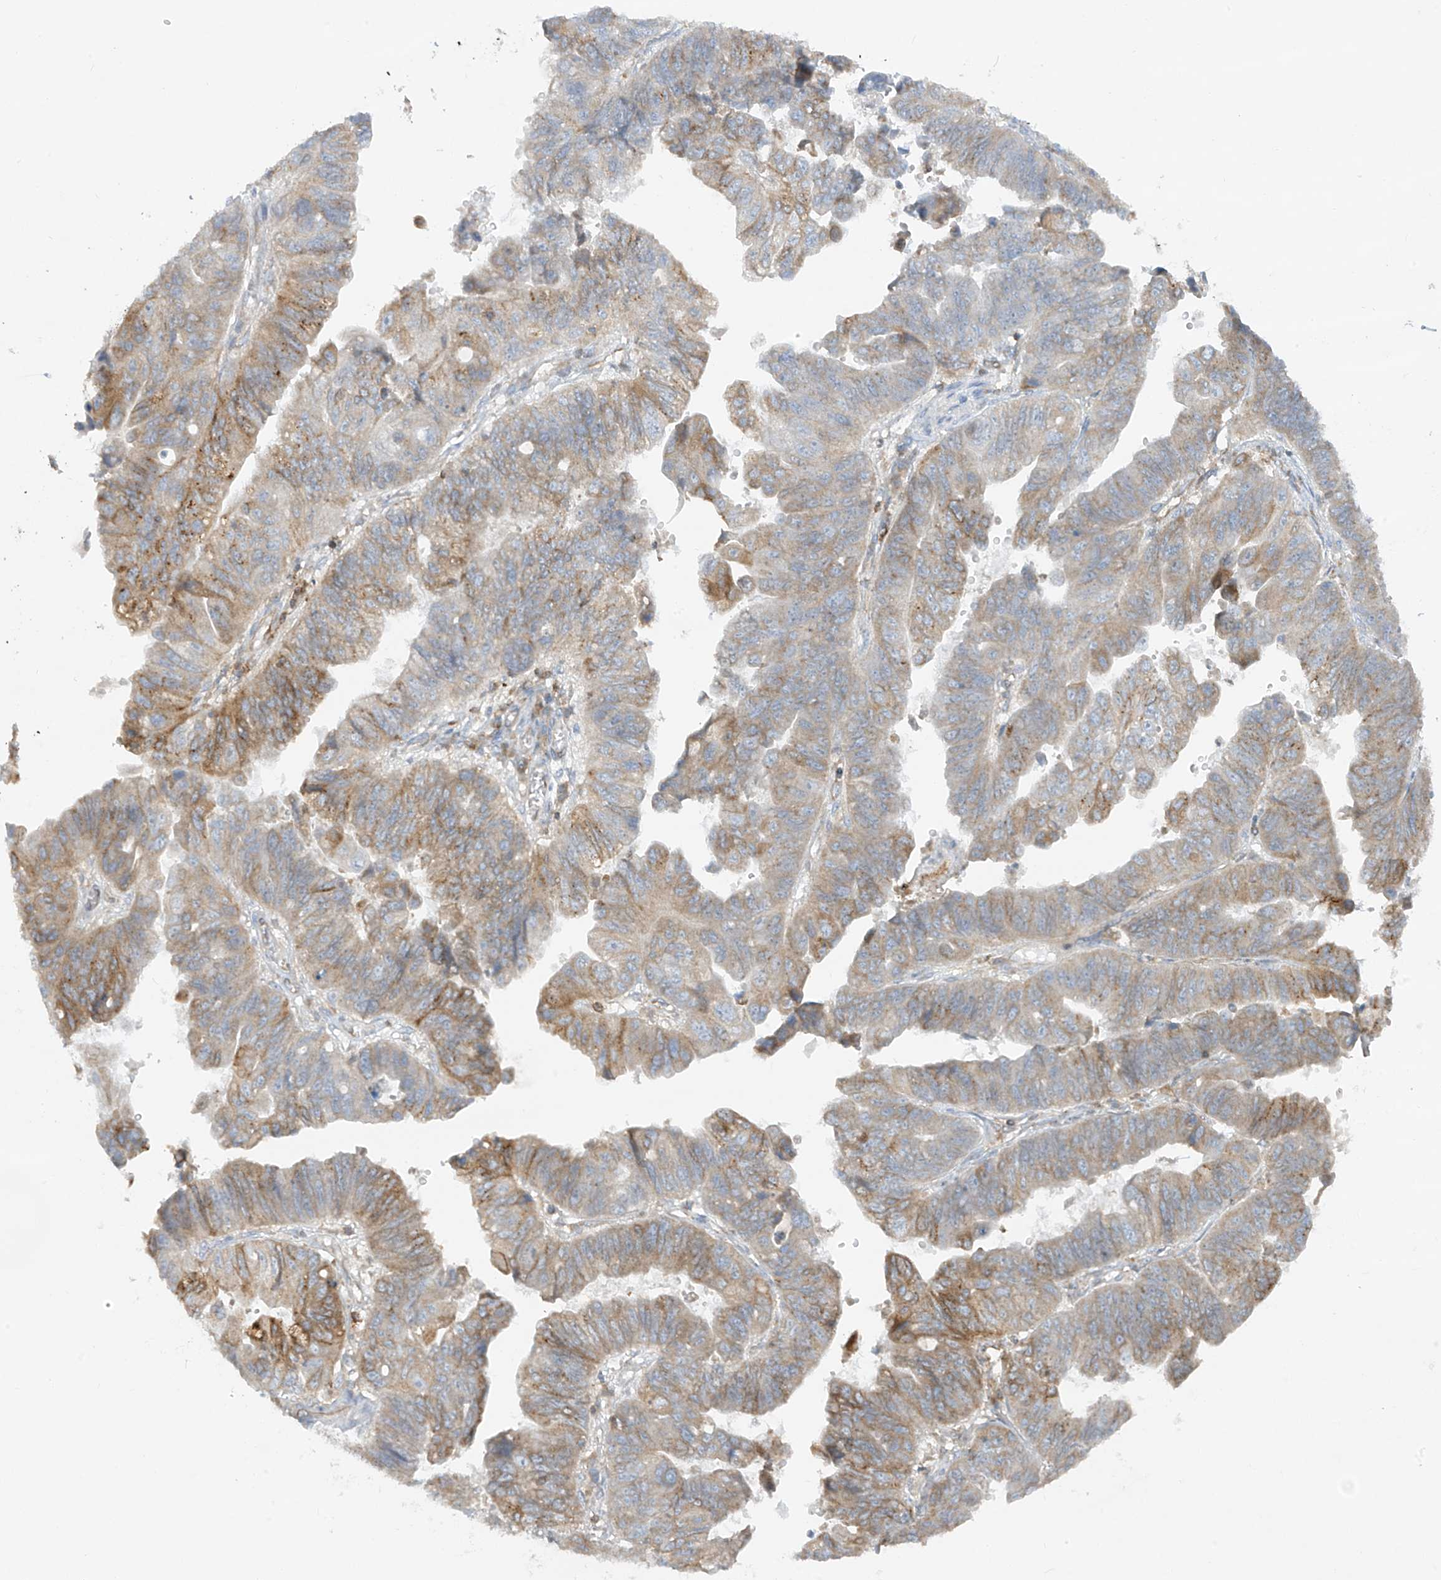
{"staining": {"intensity": "moderate", "quantity": "25%-75%", "location": "cytoplasmic/membranous"}, "tissue": "stomach cancer", "cell_type": "Tumor cells", "image_type": "cancer", "snomed": [{"axis": "morphology", "description": "Adenocarcinoma, NOS"}, {"axis": "topography", "description": "Stomach"}], "caption": "An image of human stomach cancer stained for a protein displays moderate cytoplasmic/membranous brown staining in tumor cells.", "gene": "HLA-E", "patient": {"sex": "male", "age": 59}}